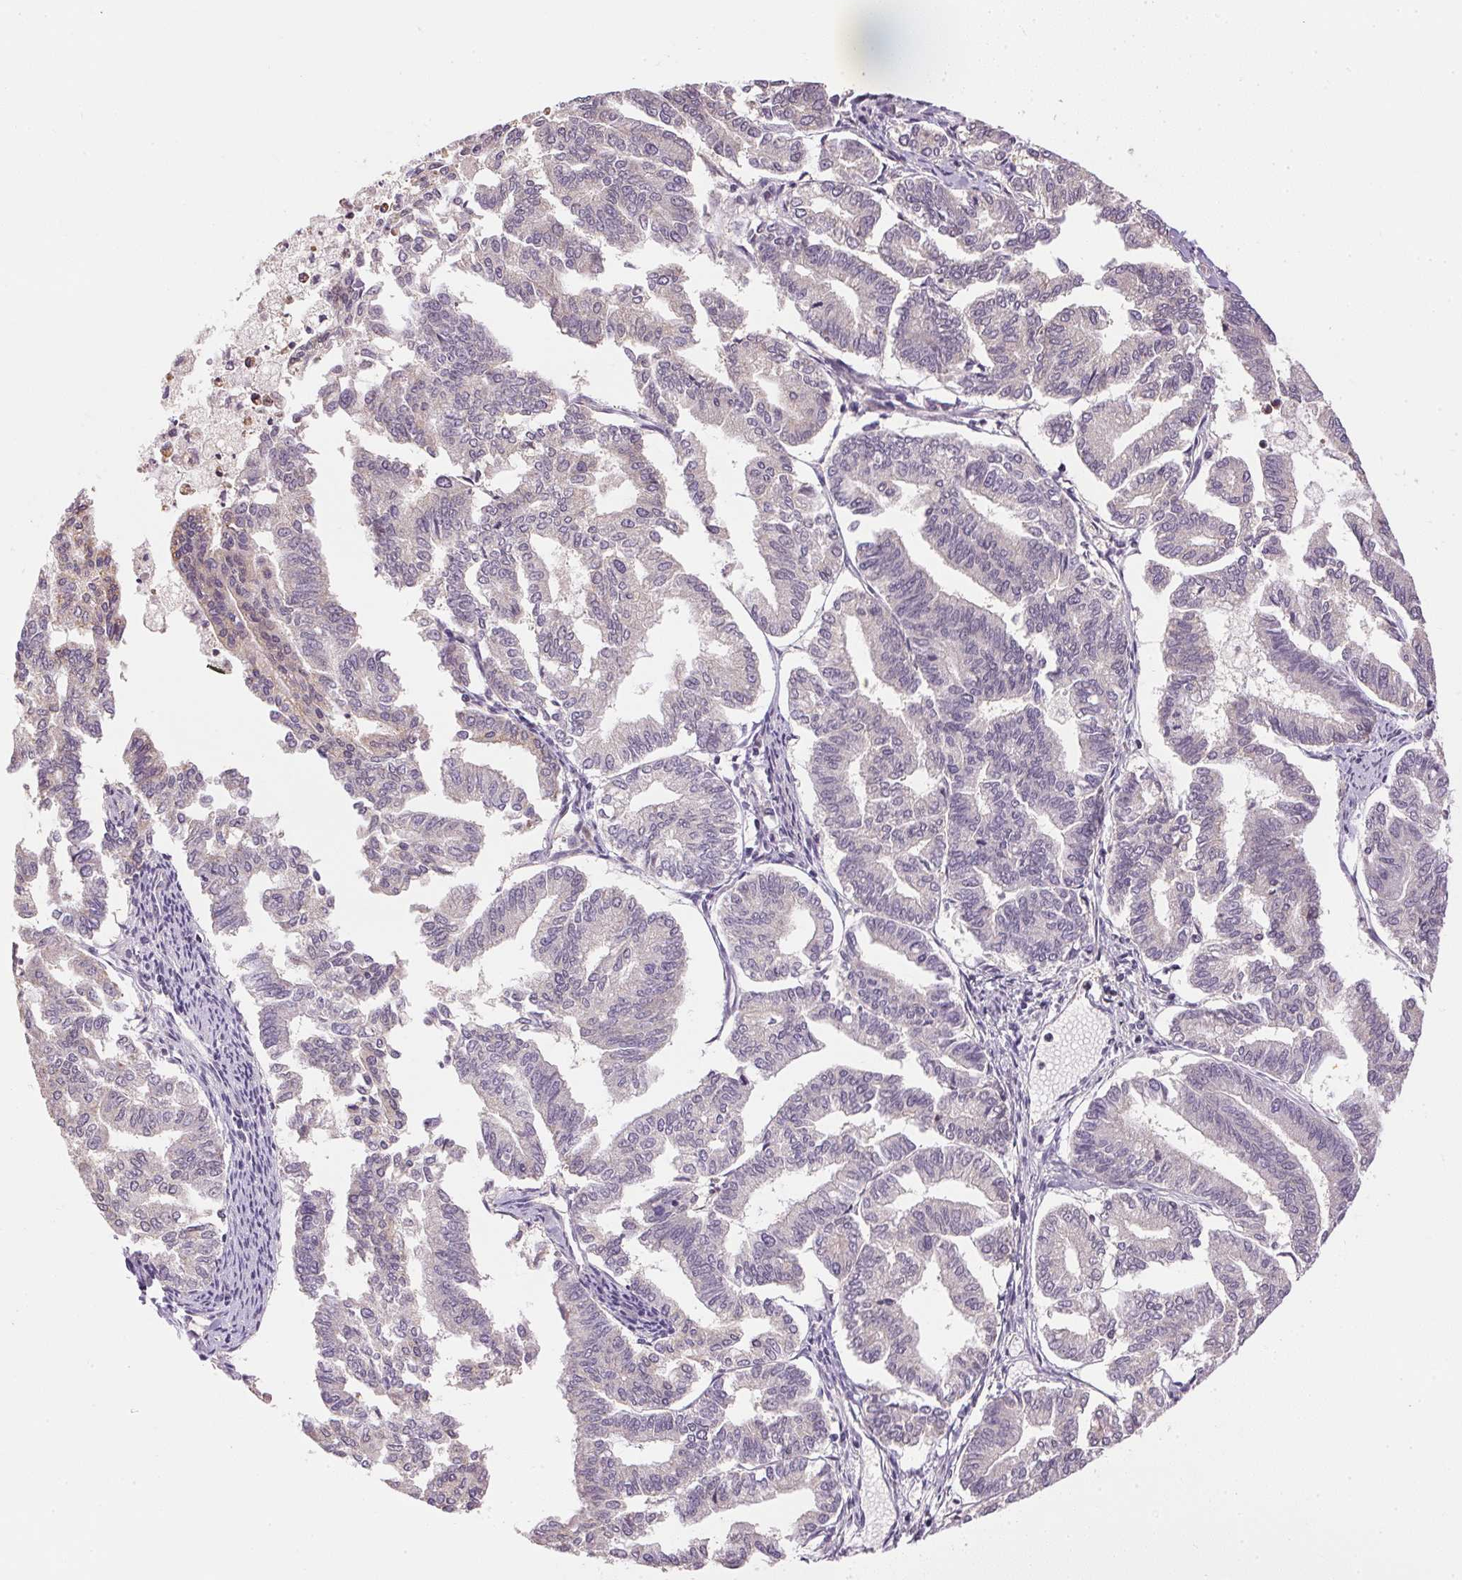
{"staining": {"intensity": "negative", "quantity": "none", "location": "none"}, "tissue": "endometrial cancer", "cell_type": "Tumor cells", "image_type": "cancer", "snomed": [{"axis": "morphology", "description": "Adenocarcinoma, NOS"}, {"axis": "topography", "description": "Endometrium"}], "caption": "Immunohistochemical staining of human endometrial cancer (adenocarcinoma) shows no significant positivity in tumor cells. The staining was performed using DAB (3,3'-diaminobenzidine) to visualize the protein expression in brown, while the nuclei were stained in blue with hematoxylin (Magnification: 20x).", "gene": "SC5D", "patient": {"sex": "female", "age": 79}}